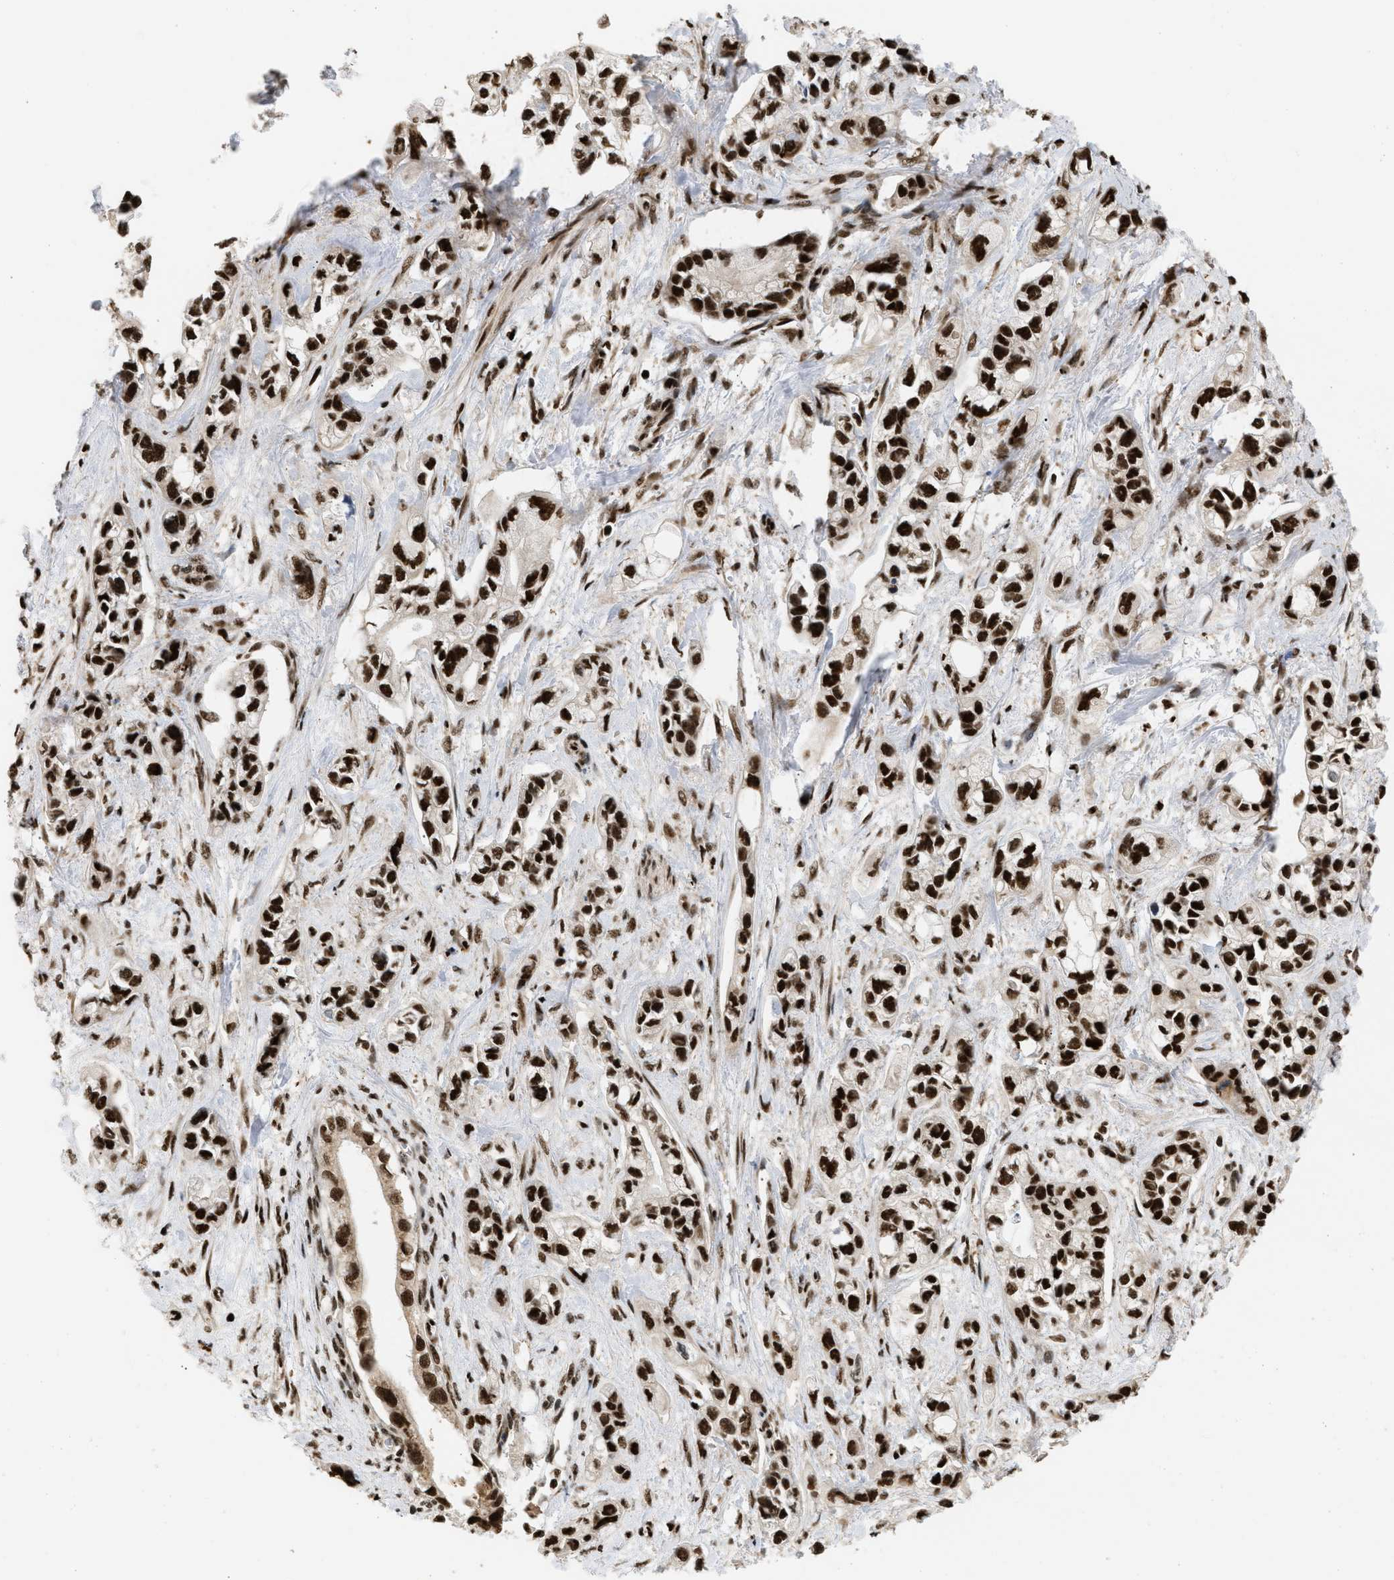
{"staining": {"intensity": "strong", "quantity": ">75%", "location": "nuclear"}, "tissue": "pancreatic cancer", "cell_type": "Tumor cells", "image_type": "cancer", "snomed": [{"axis": "morphology", "description": "Adenocarcinoma, NOS"}, {"axis": "topography", "description": "Pancreas"}], "caption": "Pancreatic adenocarcinoma tissue displays strong nuclear staining in approximately >75% of tumor cells The staining is performed using DAB (3,3'-diaminobenzidine) brown chromogen to label protein expression. The nuclei are counter-stained blue using hematoxylin.", "gene": "RBM5", "patient": {"sex": "male", "age": 74}}